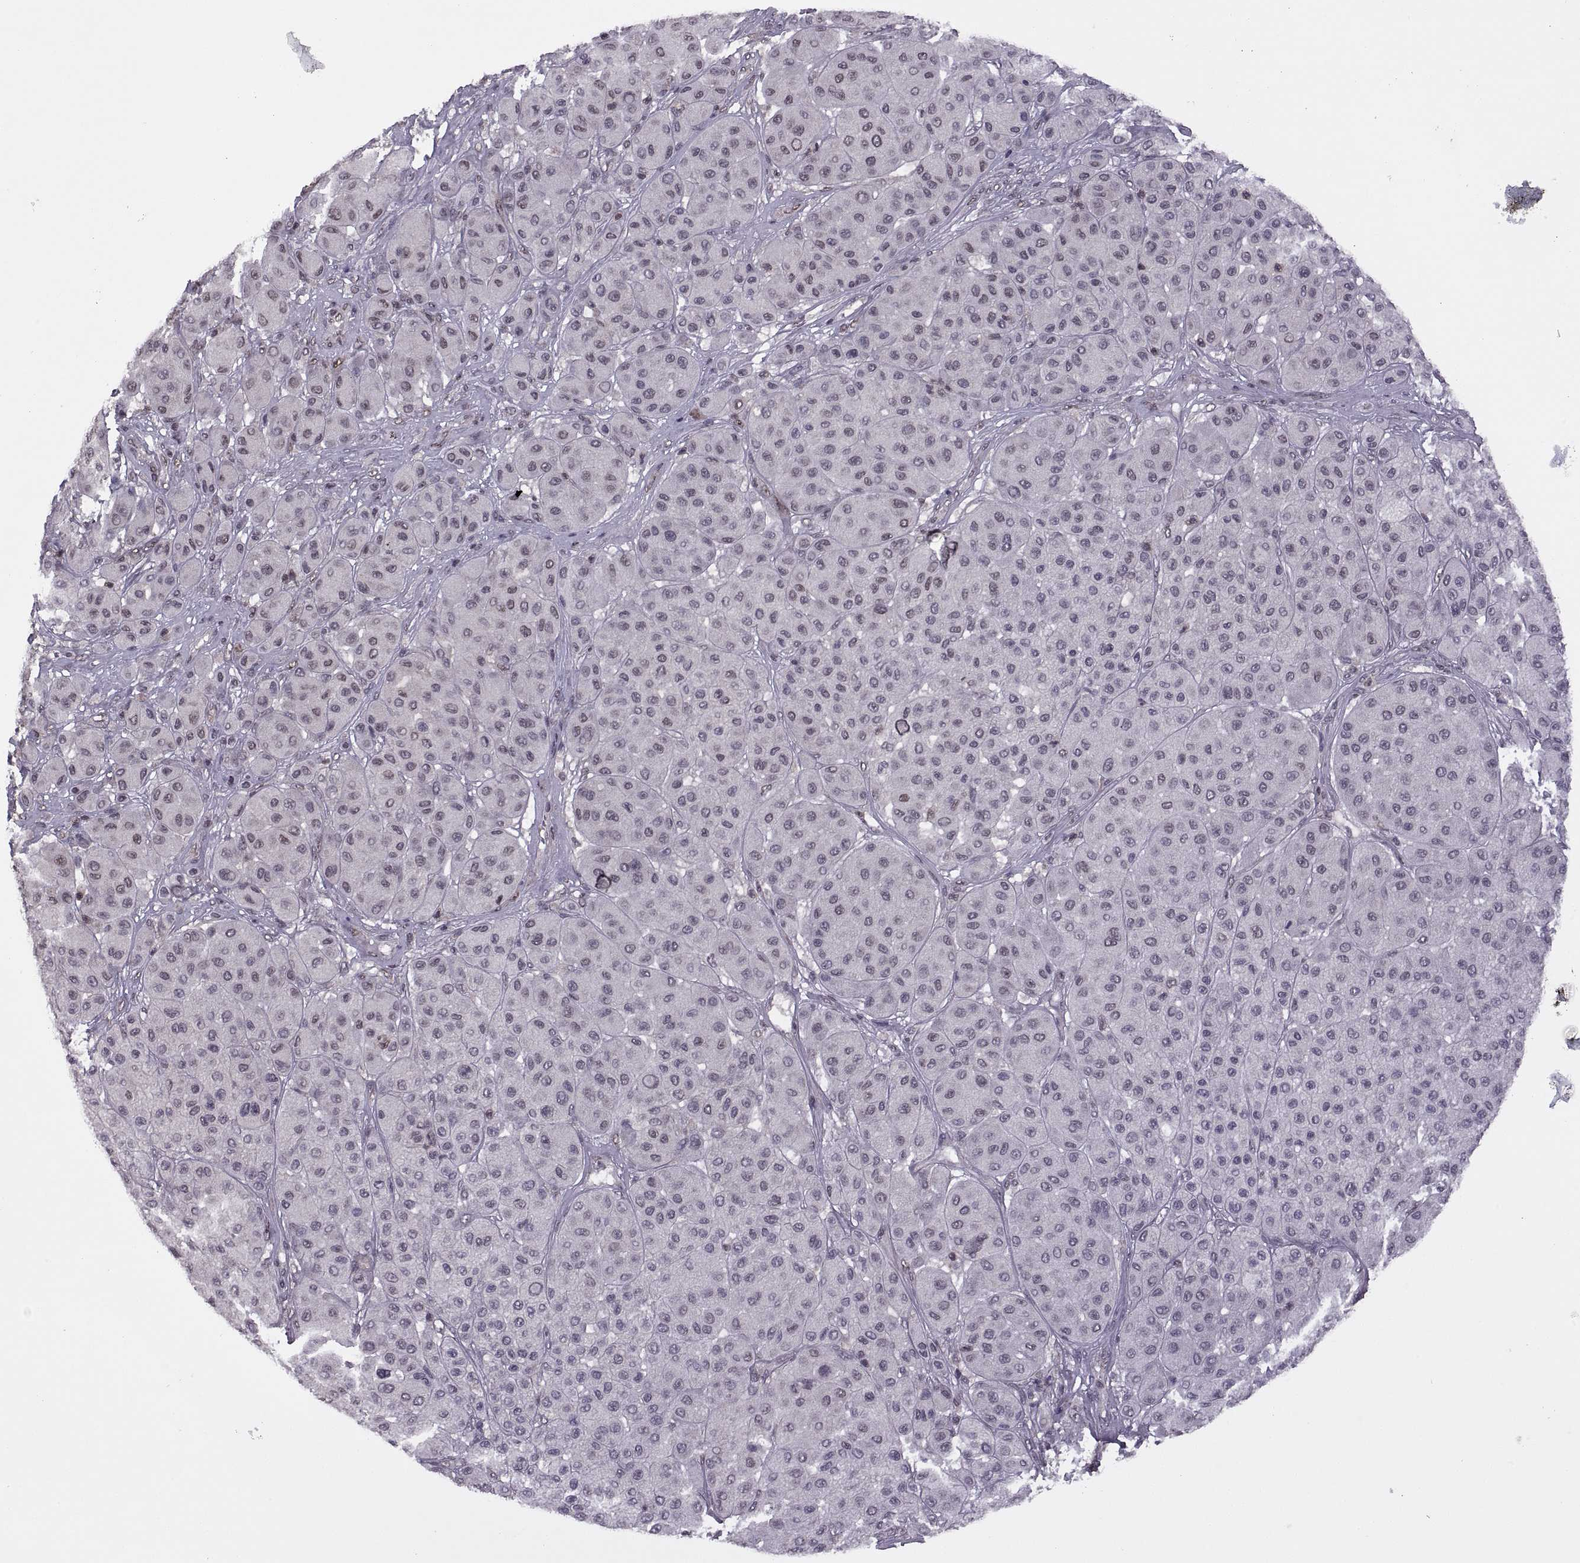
{"staining": {"intensity": "weak", "quantity": "<25%", "location": "nuclear"}, "tissue": "melanoma", "cell_type": "Tumor cells", "image_type": "cancer", "snomed": [{"axis": "morphology", "description": "Malignant melanoma, Metastatic site"}, {"axis": "topography", "description": "Smooth muscle"}], "caption": "DAB immunohistochemical staining of human melanoma reveals no significant expression in tumor cells.", "gene": "INTS3", "patient": {"sex": "male", "age": 41}}